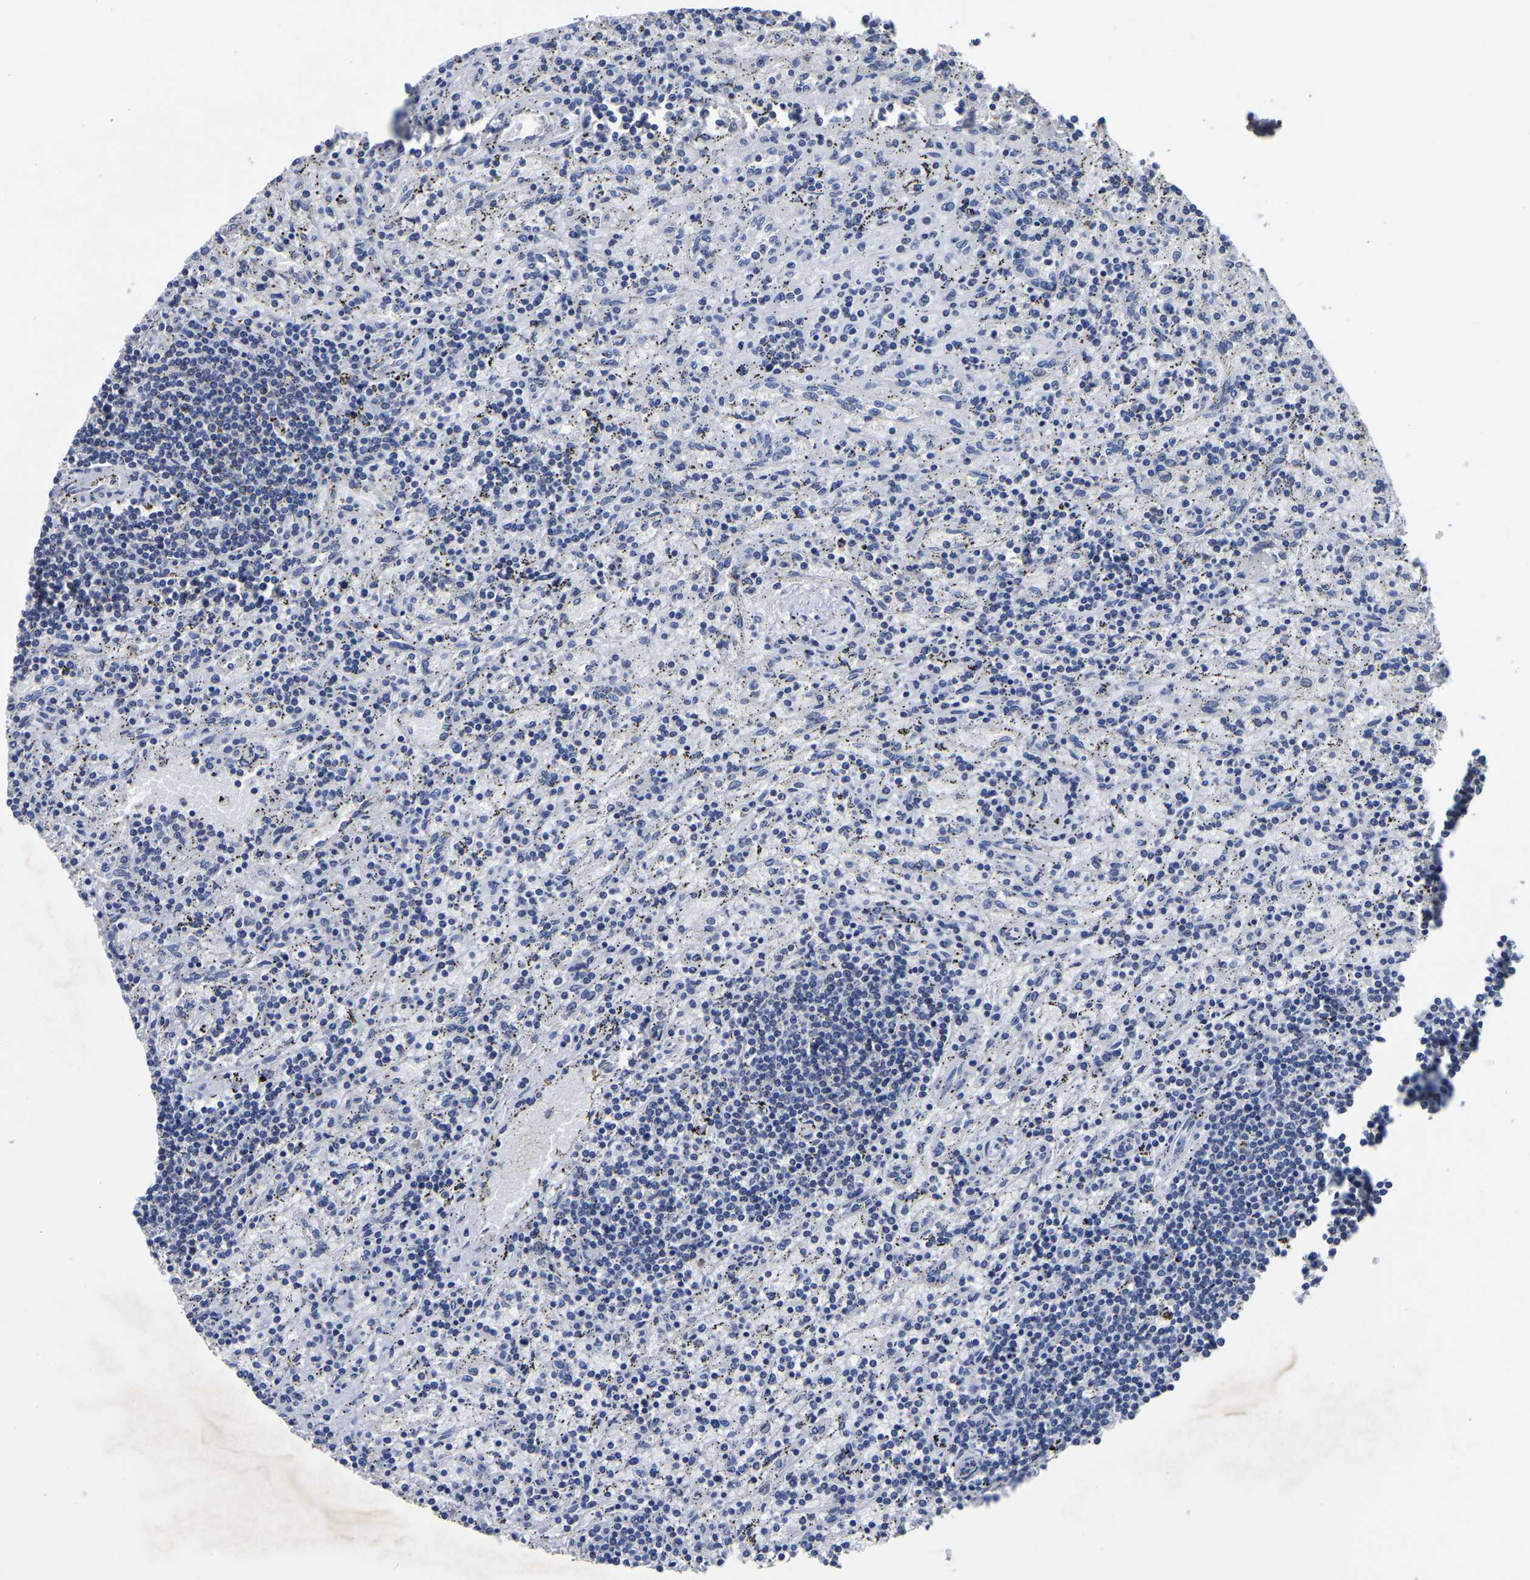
{"staining": {"intensity": "negative", "quantity": "none", "location": "none"}, "tissue": "lymphoma", "cell_type": "Tumor cells", "image_type": "cancer", "snomed": [{"axis": "morphology", "description": "Malignant lymphoma, non-Hodgkin's type, Low grade"}, {"axis": "topography", "description": "Spleen"}], "caption": "DAB immunohistochemical staining of lymphoma demonstrates no significant expression in tumor cells.", "gene": "FGD5", "patient": {"sex": "male", "age": 76}}